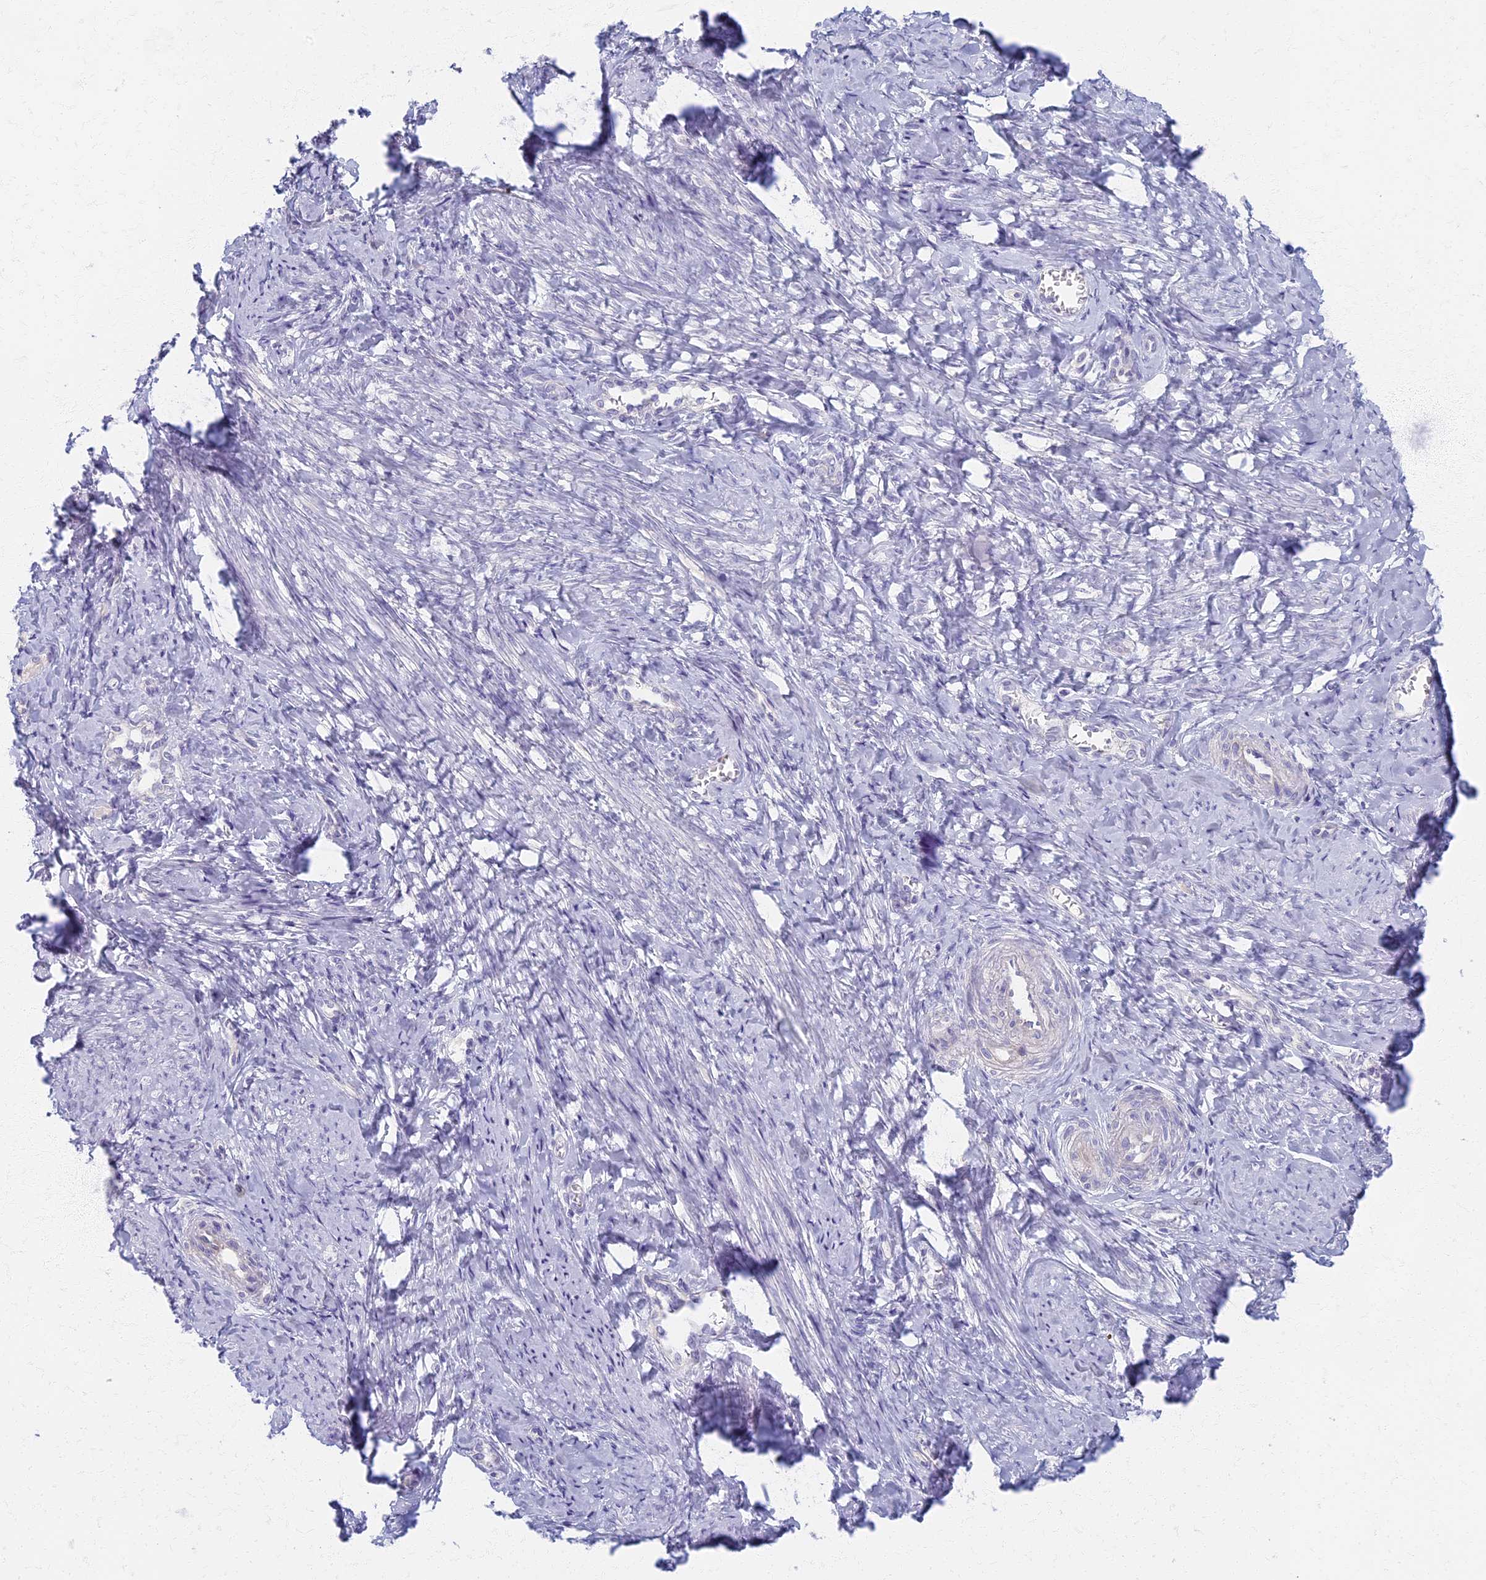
{"staining": {"intensity": "moderate", "quantity": "<25%", "location": "cytoplasmic/membranous"}, "tissue": "cervix", "cell_type": "Glandular cells", "image_type": "normal", "snomed": [{"axis": "morphology", "description": "Normal tissue, NOS"}, {"axis": "topography", "description": "Cervix"}], "caption": "Glandular cells show moderate cytoplasmic/membranous expression in approximately <25% of cells in benign cervix. (DAB (3,3'-diaminobenzidine) IHC with brightfield microscopy, high magnification).", "gene": "AP4E1", "patient": {"sex": "female", "age": 42}}